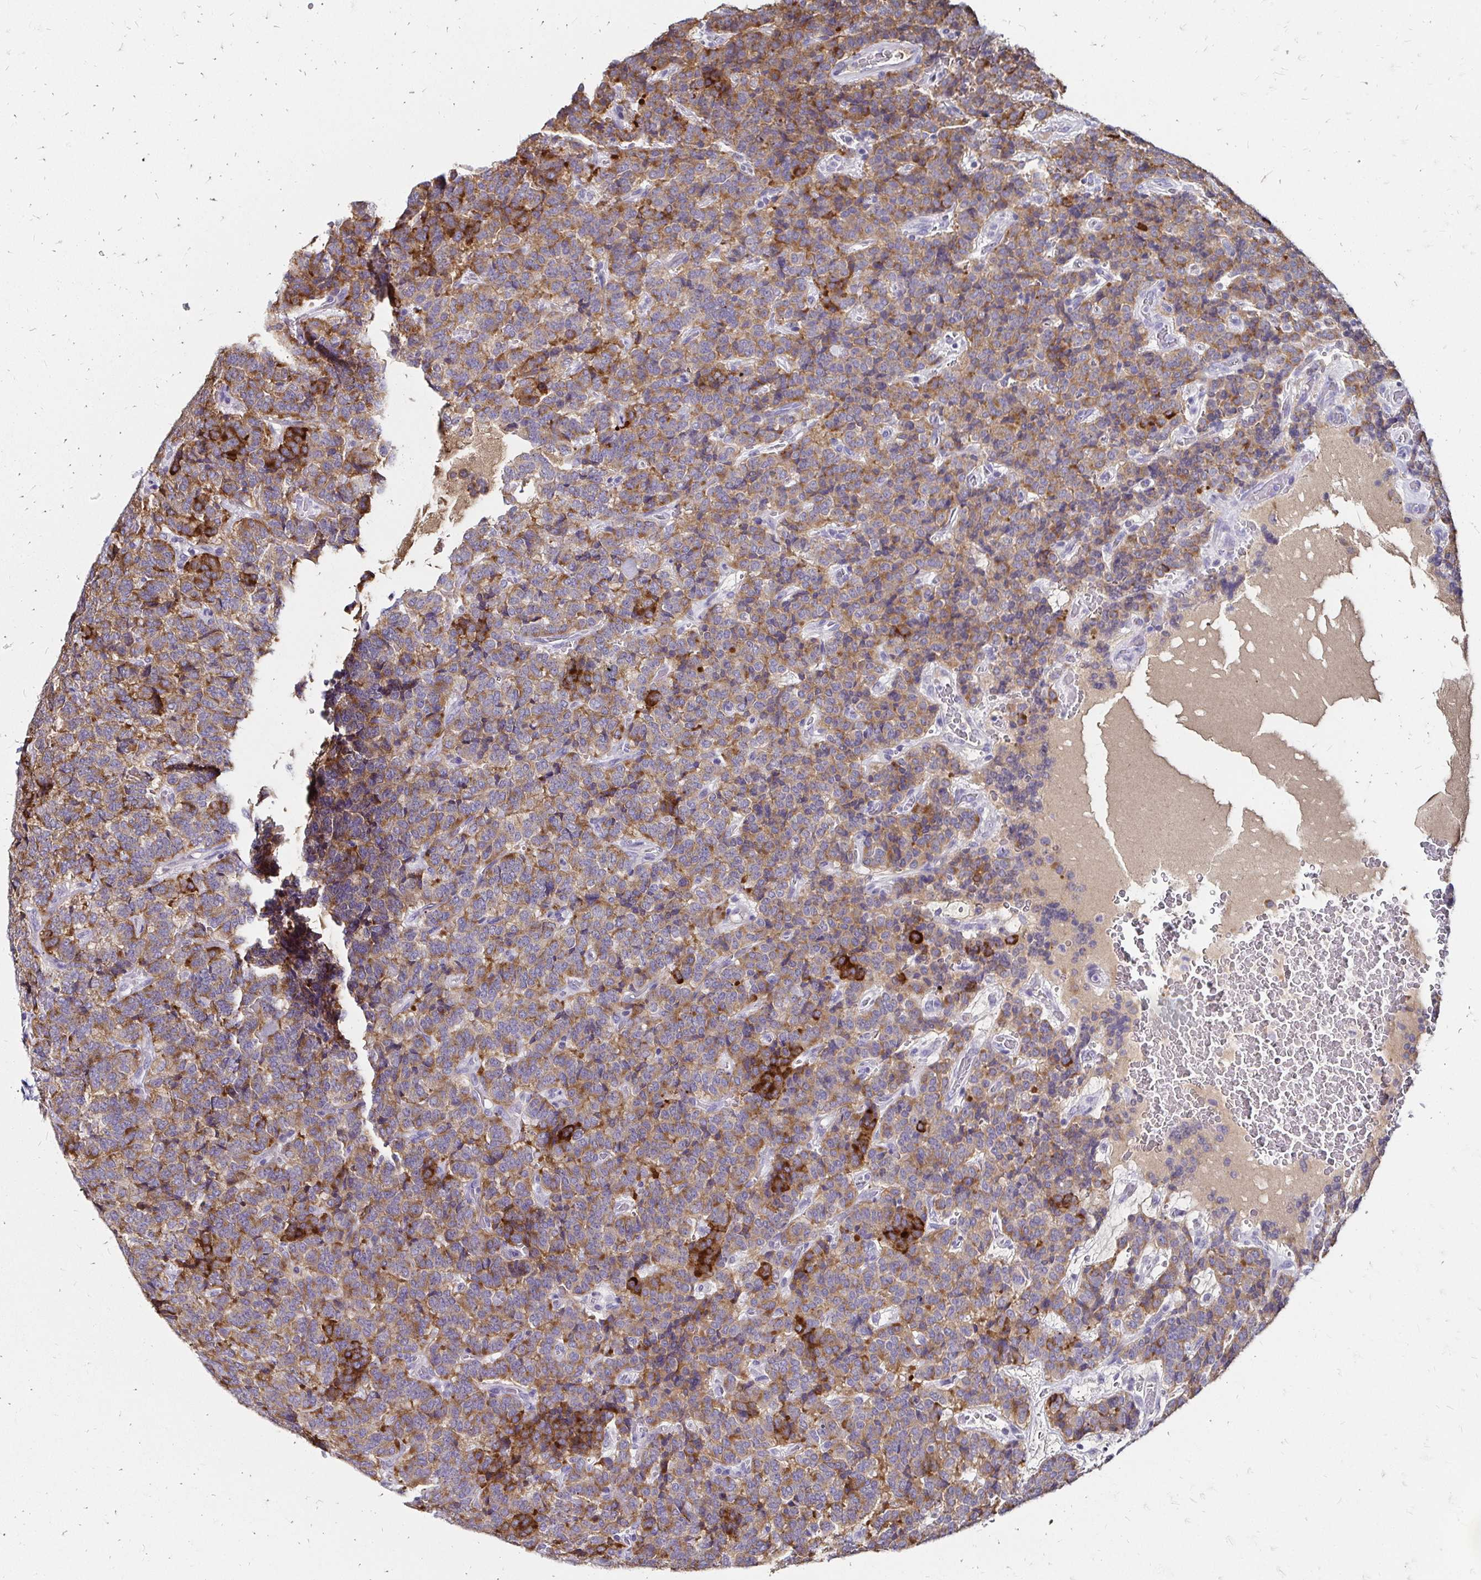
{"staining": {"intensity": "weak", "quantity": ">75%", "location": "cytoplasmic/membranous"}, "tissue": "carcinoid", "cell_type": "Tumor cells", "image_type": "cancer", "snomed": [{"axis": "morphology", "description": "Carcinoid, malignant, NOS"}, {"axis": "topography", "description": "Pancreas"}], "caption": "This is an image of IHC staining of carcinoid, which shows weak expression in the cytoplasmic/membranous of tumor cells.", "gene": "SCG3", "patient": {"sex": "male", "age": 36}}